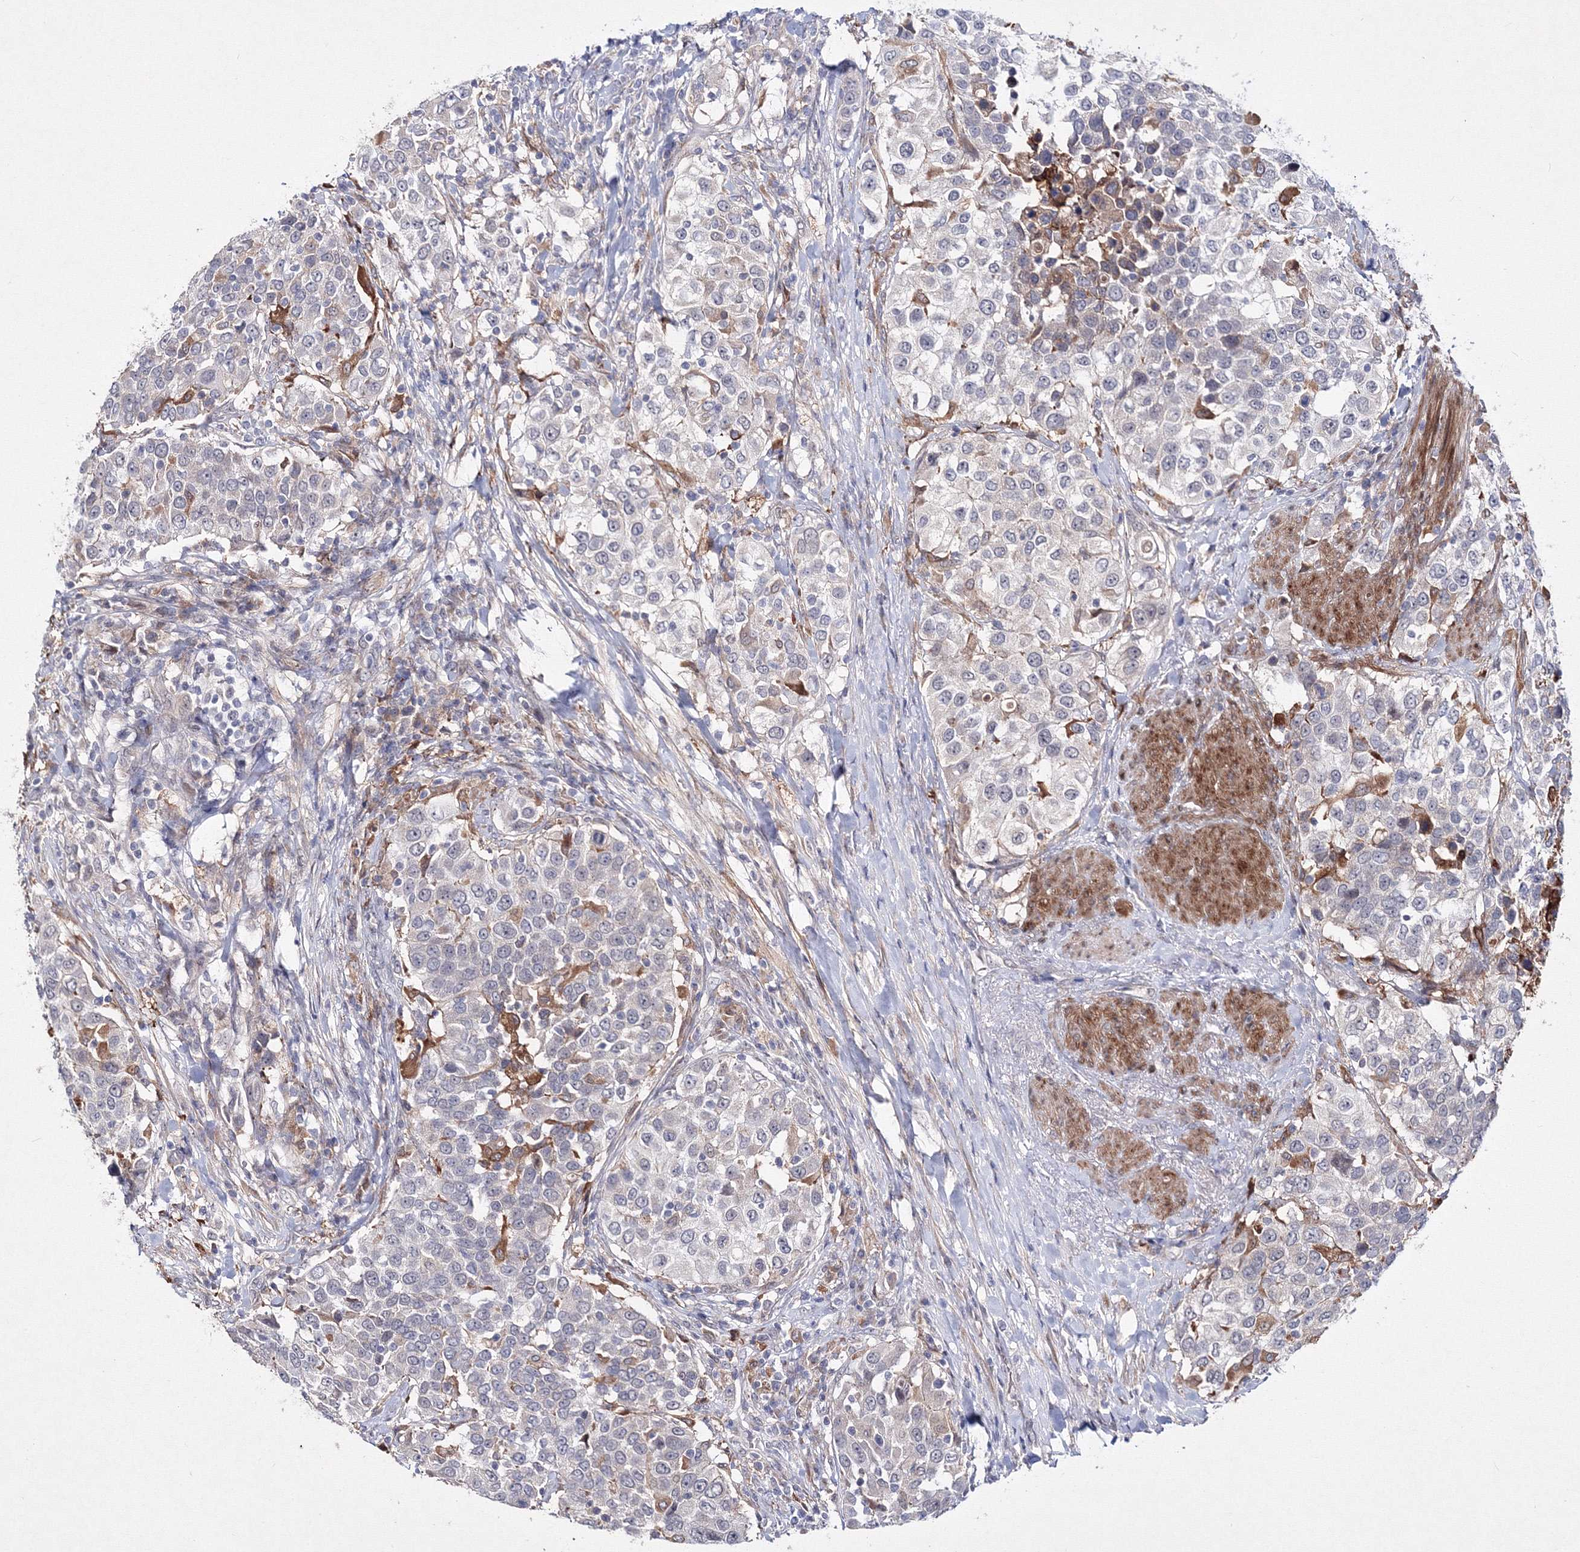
{"staining": {"intensity": "weak", "quantity": "<25%", "location": "cytoplasmic/membranous"}, "tissue": "urothelial cancer", "cell_type": "Tumor cells", "image_type": "cancer", "snomed": [{"axis": "morphology", "description": "Urothelial carcinoma, High grade"}, {"axis": "topography", "description": "Urinary bladder"}], "caption": "There is no significant staining in tumor cells of urothelial carcinoma (high-grade).", "gene": "C11orf52", "patient": {"sex": "female", "age": 80}}